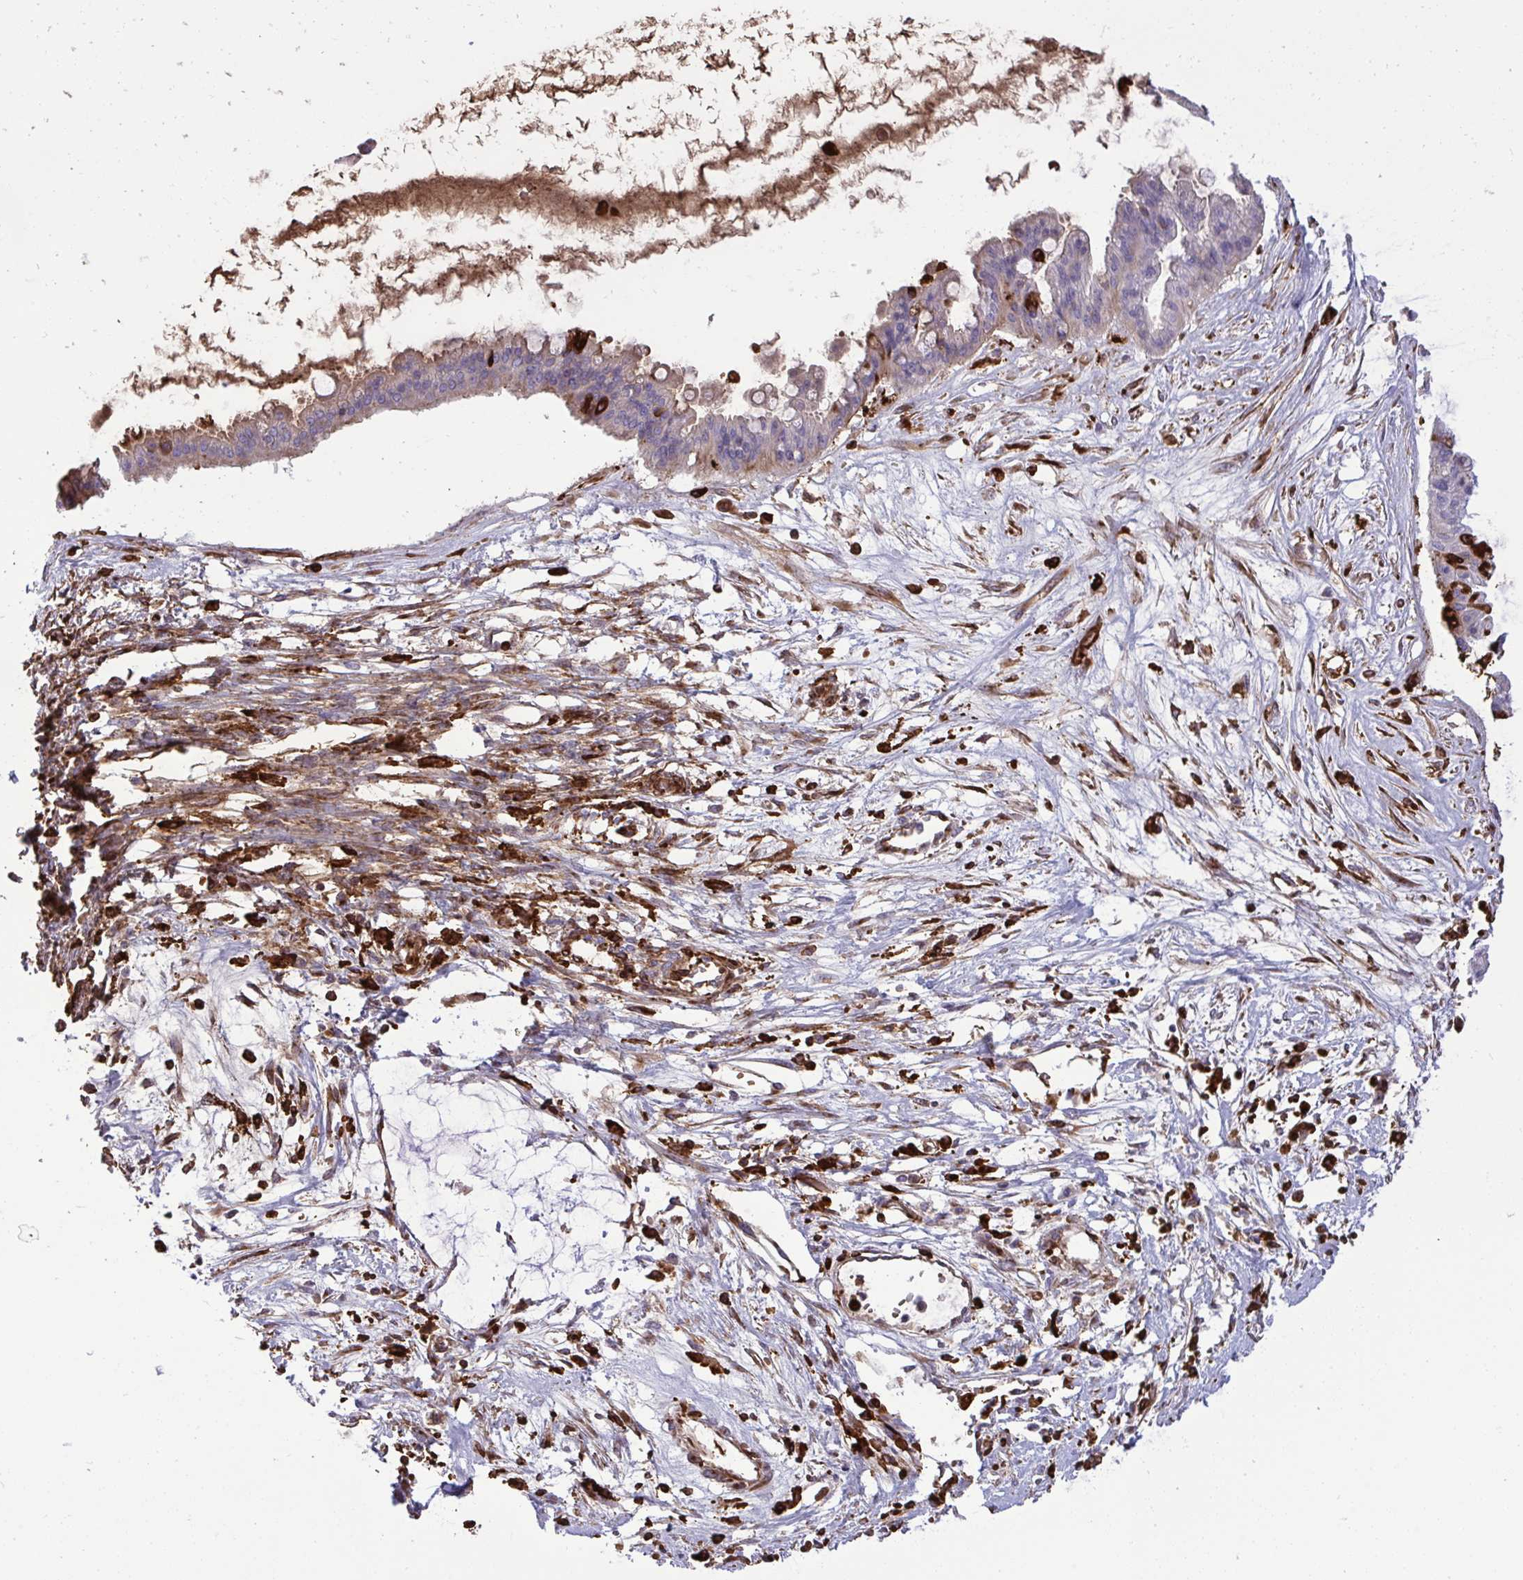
{"staining": {"intensity": "weak", "quantity": "<25%", "location": "cytoplasmic/membranous"}, "tissue": "ovarian cancer", "cell_type": "Tumor cells", "image_type": "cancer", "snomed": [{"axis": "morphology", "description": "Cystadenocarcinoma, mucinous, NOS"}, {"axis": "topography", "description": "Ovary"}], "caption": "A high-resolution histopathology image shows immunohistochemistry (IHC) staining of ovarian mucinous cystadenocarcinoma, which reveals no significant staining in tumor cells.", "gene": "F2", "patient": {"sex": "female", "age": 73}}